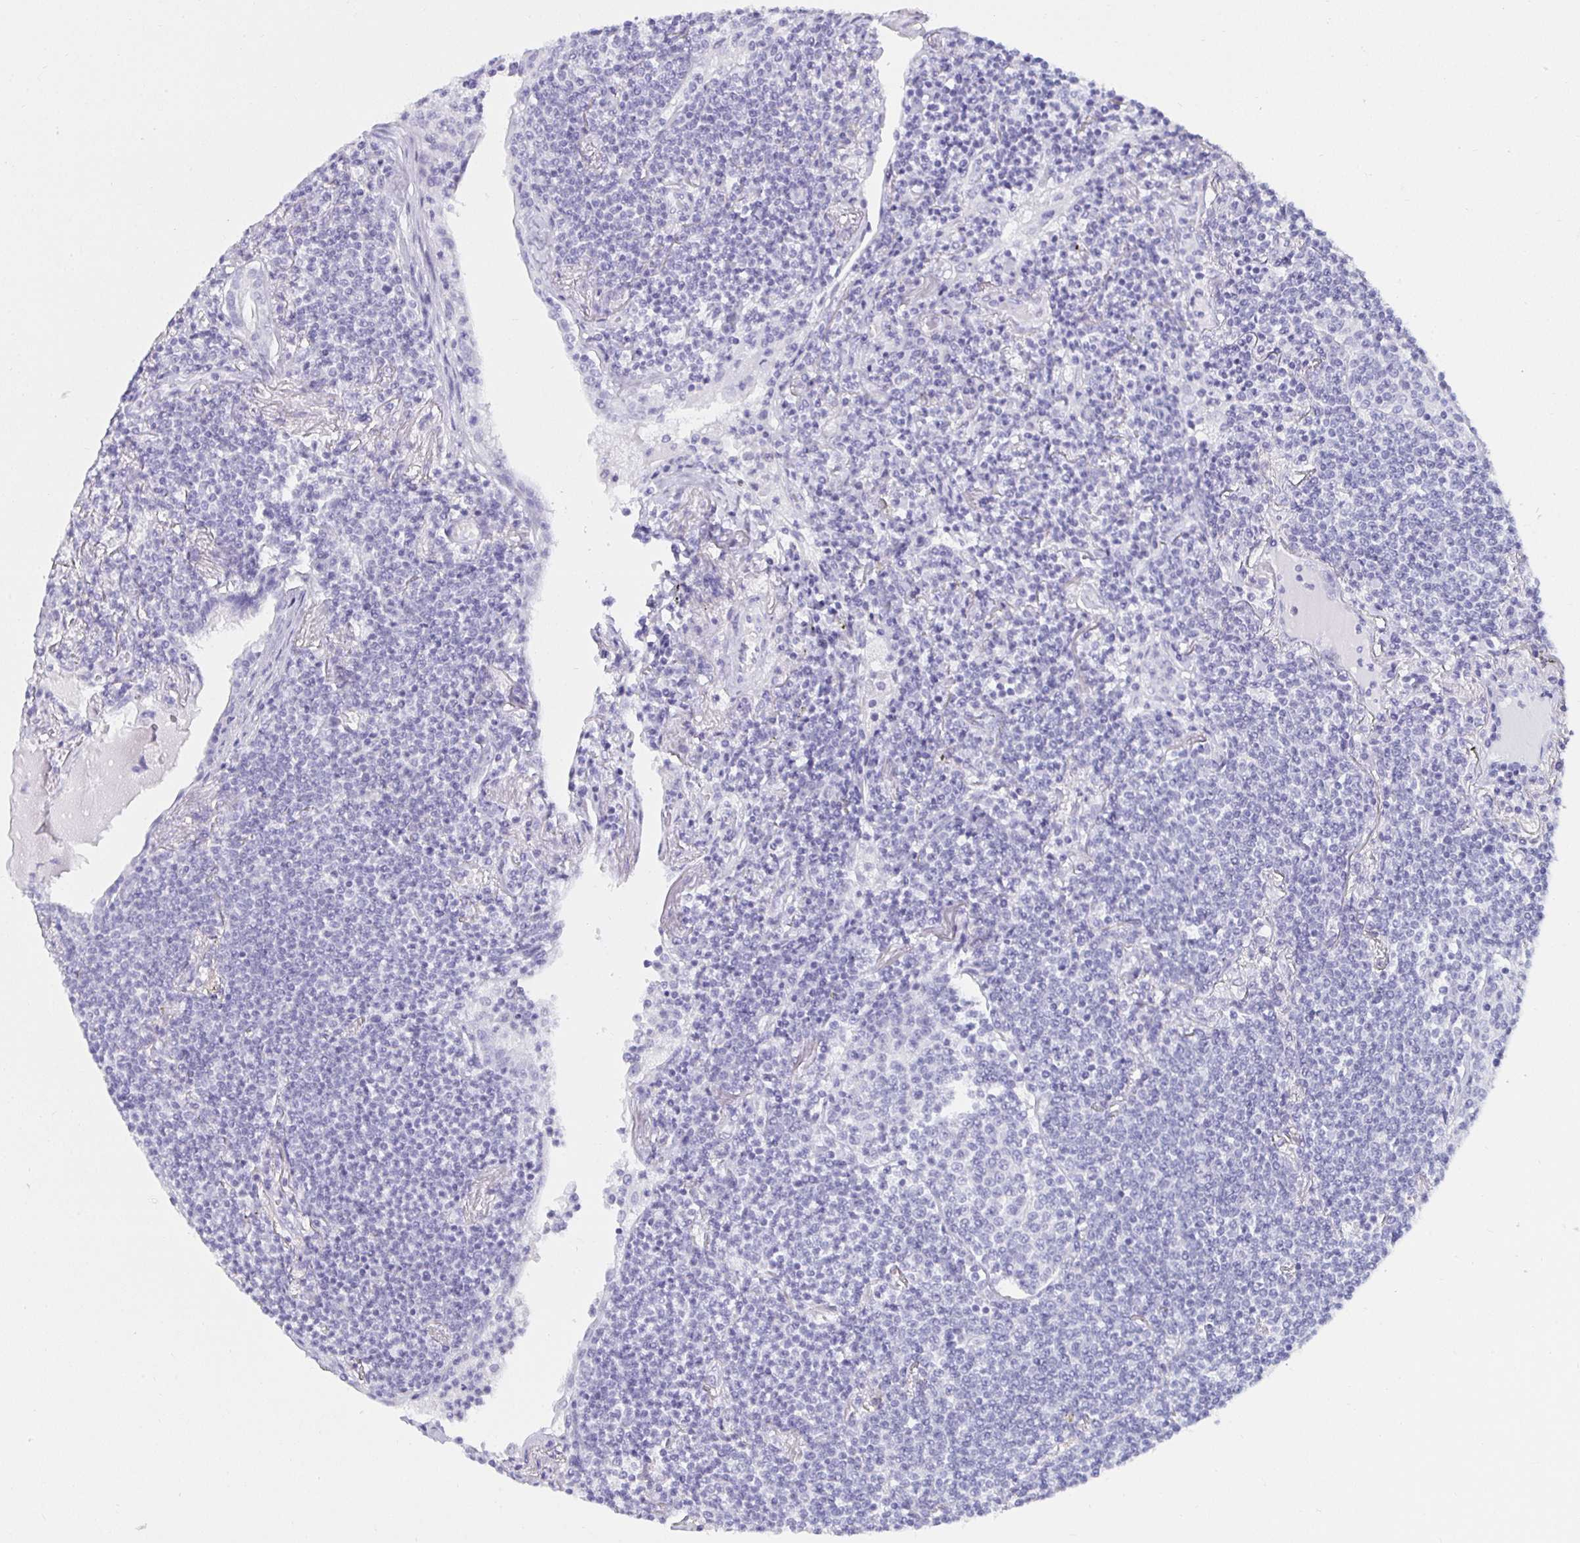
{"staining": {"intensity": "negative", "quantity": "none", "location": "none"}, "tissue": "lymphoma", "cell_type": "Tumor cells", "image_type": "cancer", "snomed": [{"axis": "morphology", "description": "Malignant lymphoma, non-Hodgkin's type, Low grade"}, {"axis": "topography", "description": "Lung"}], "caption": "Immunohistochemistry of human low-grade malignant lymphoma, non-Hodgkin's type demonstrates no positivity in tumor cells.", "gene": "MLH1", "patient": {"sex": "female", "age": 71}}